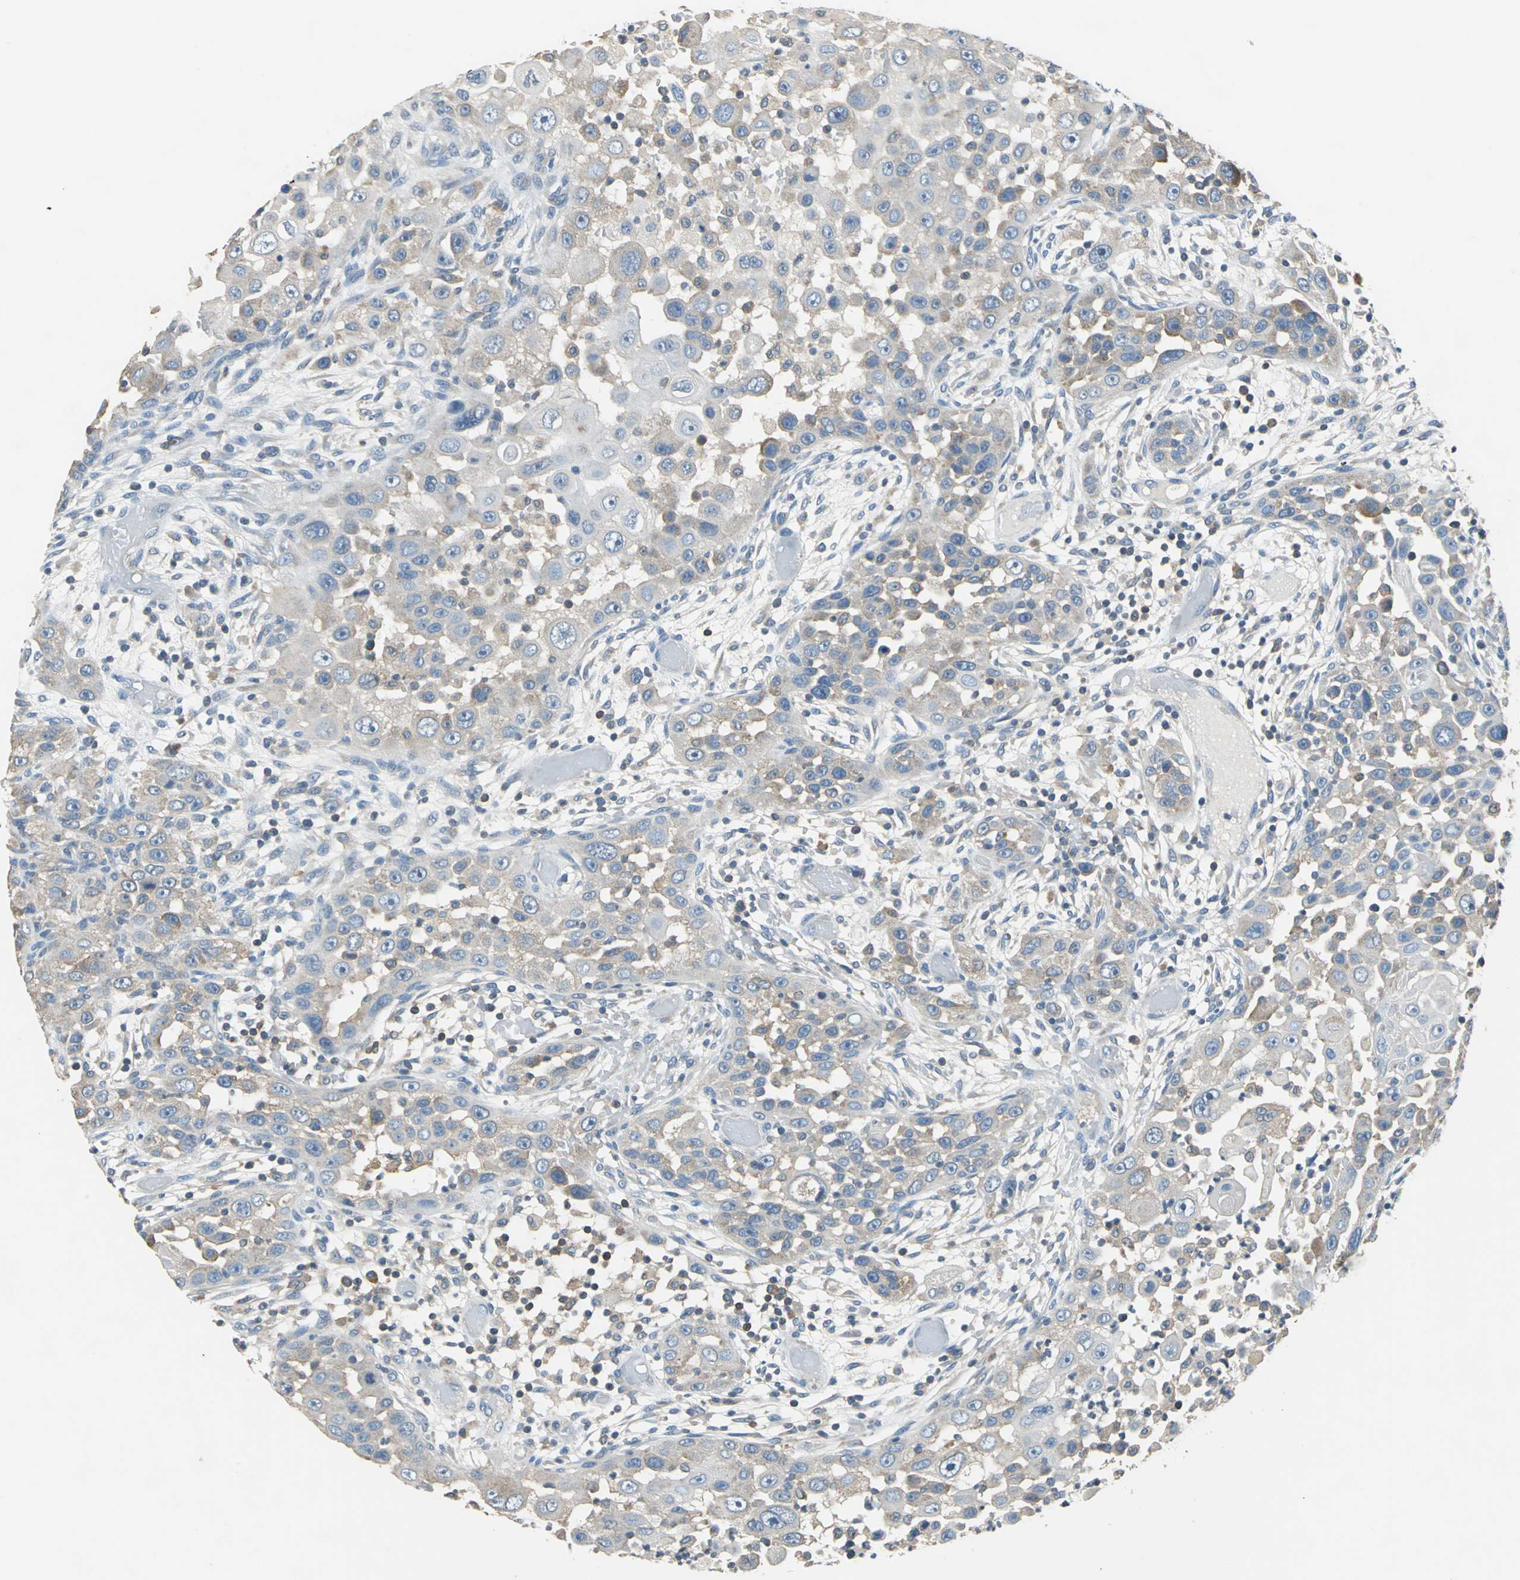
{"staining": {"intensity": "weak", "quantity": "25%-75%", "location": "cytoplasmic/membranous"}, "tissue": "head and neck cancer", "cell_type": "Tumor cells", "image_type": "cancer", "snomed": [{"axis": "morphology", "description": "Carcinoma, NOS"}, {"axis": "topography", "description": "Head-Neck"}], "caption": "A photomicrograph of head and neck cancer (carcinoma) stained for a protein reveals weak cytoplasmic/membranous brown staining in tumor cells. (brown staining indicates protein expression, while blue staining denotes nuclei).", "gene": "PRKCA", "patient": {"sex": "male", "age": 87}}